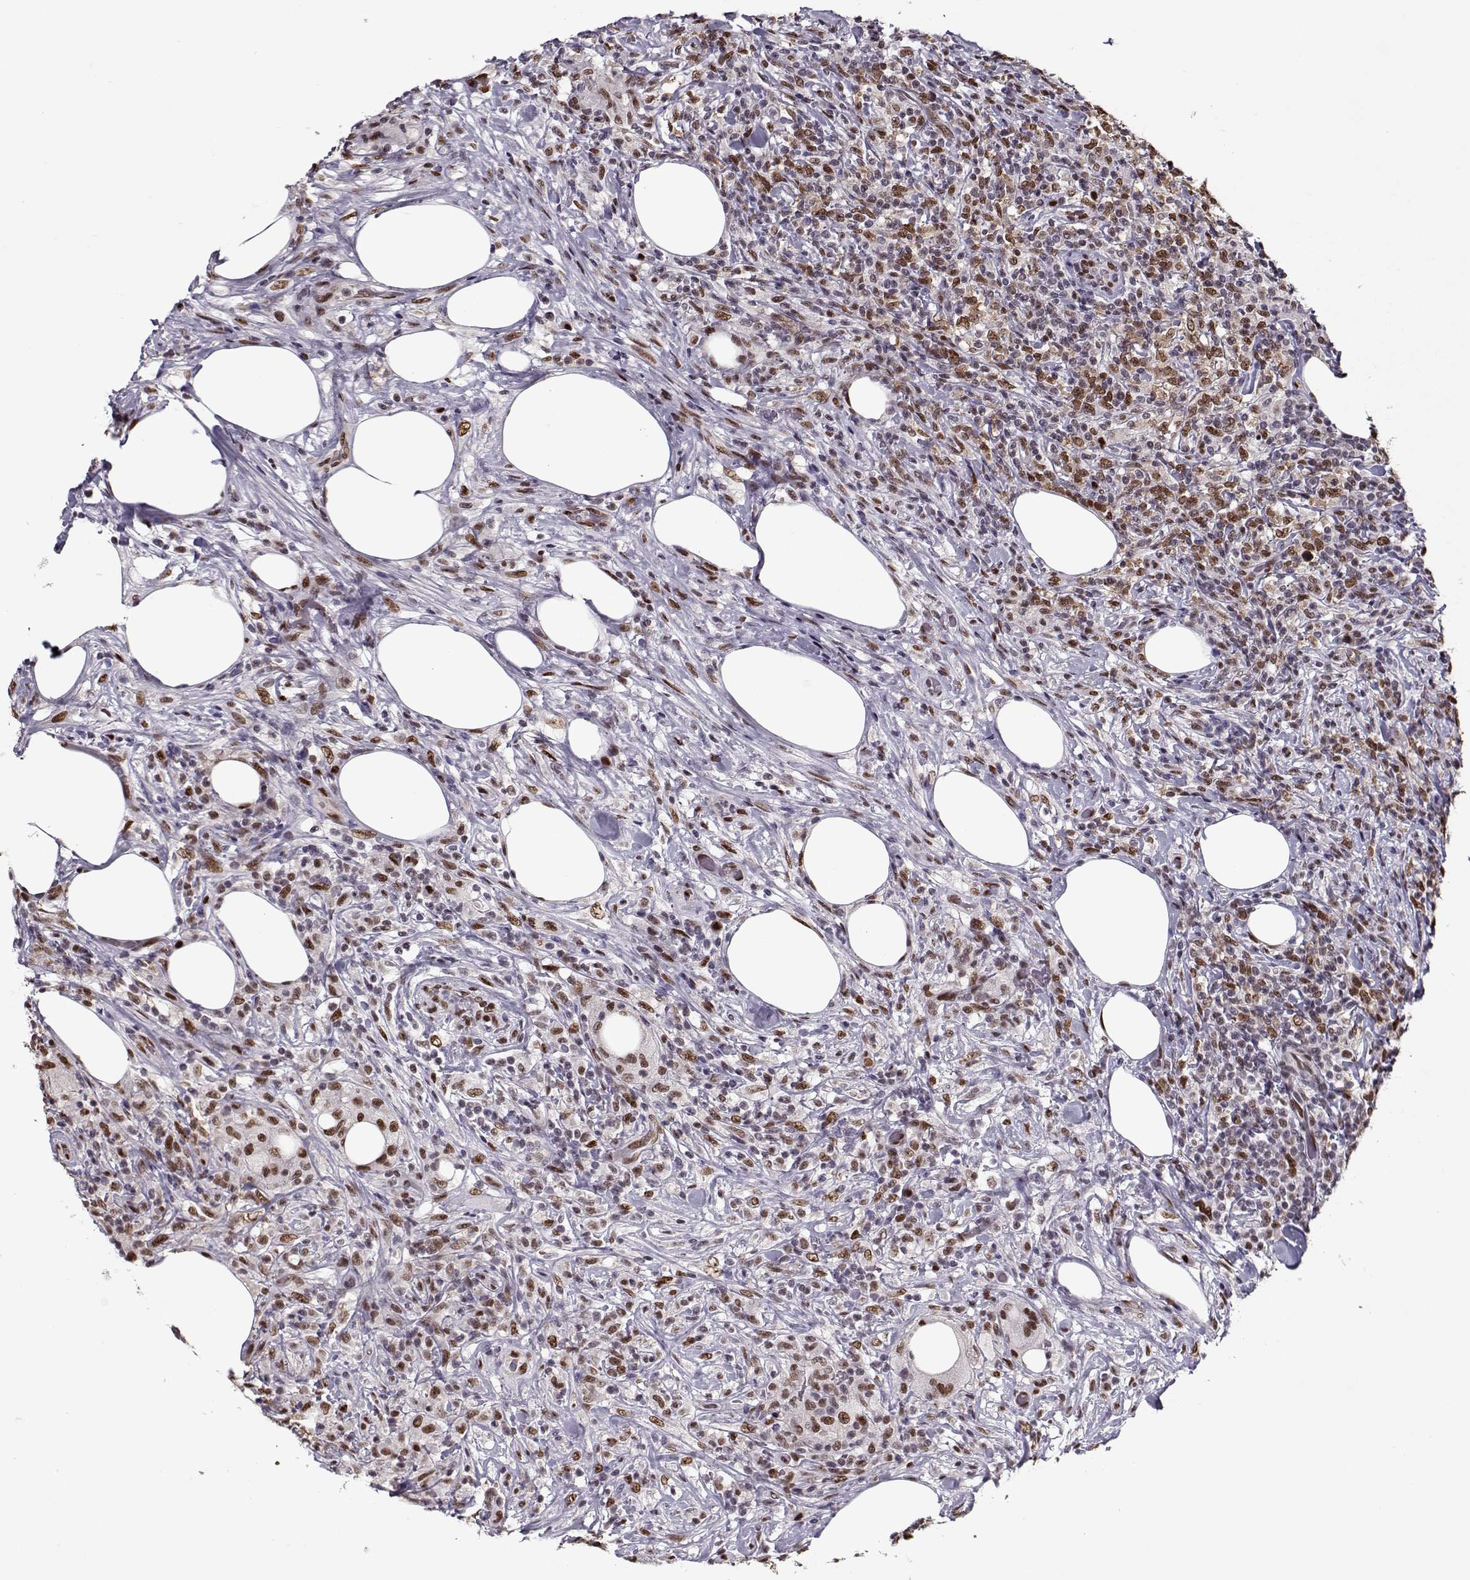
{"staining": {"intensity": "moderate", "quantity": ">75%", "location": "nuclear"}, "tissue": "lymphoma", "cell_type": "Tumor cells", "image_type": "cancer", "snomed": [{"axis": "morphology", "description": "Malignant lymphoma, non-Hodgkin's type, High grade"}, {"axis": "topography", "description": "Lymph node"}], "caption": "Protein staining reveals moderate nuclear staining in approximately >75% of tumor cells in lymphoma. The staining was performed using DAB to visualize the protein expression in brown, while the nuclei were stained in blue with hematoxylin (Magnification: 20x).", "gene": "PRMT8", "patient": {"sex": "female", "age": 84}}